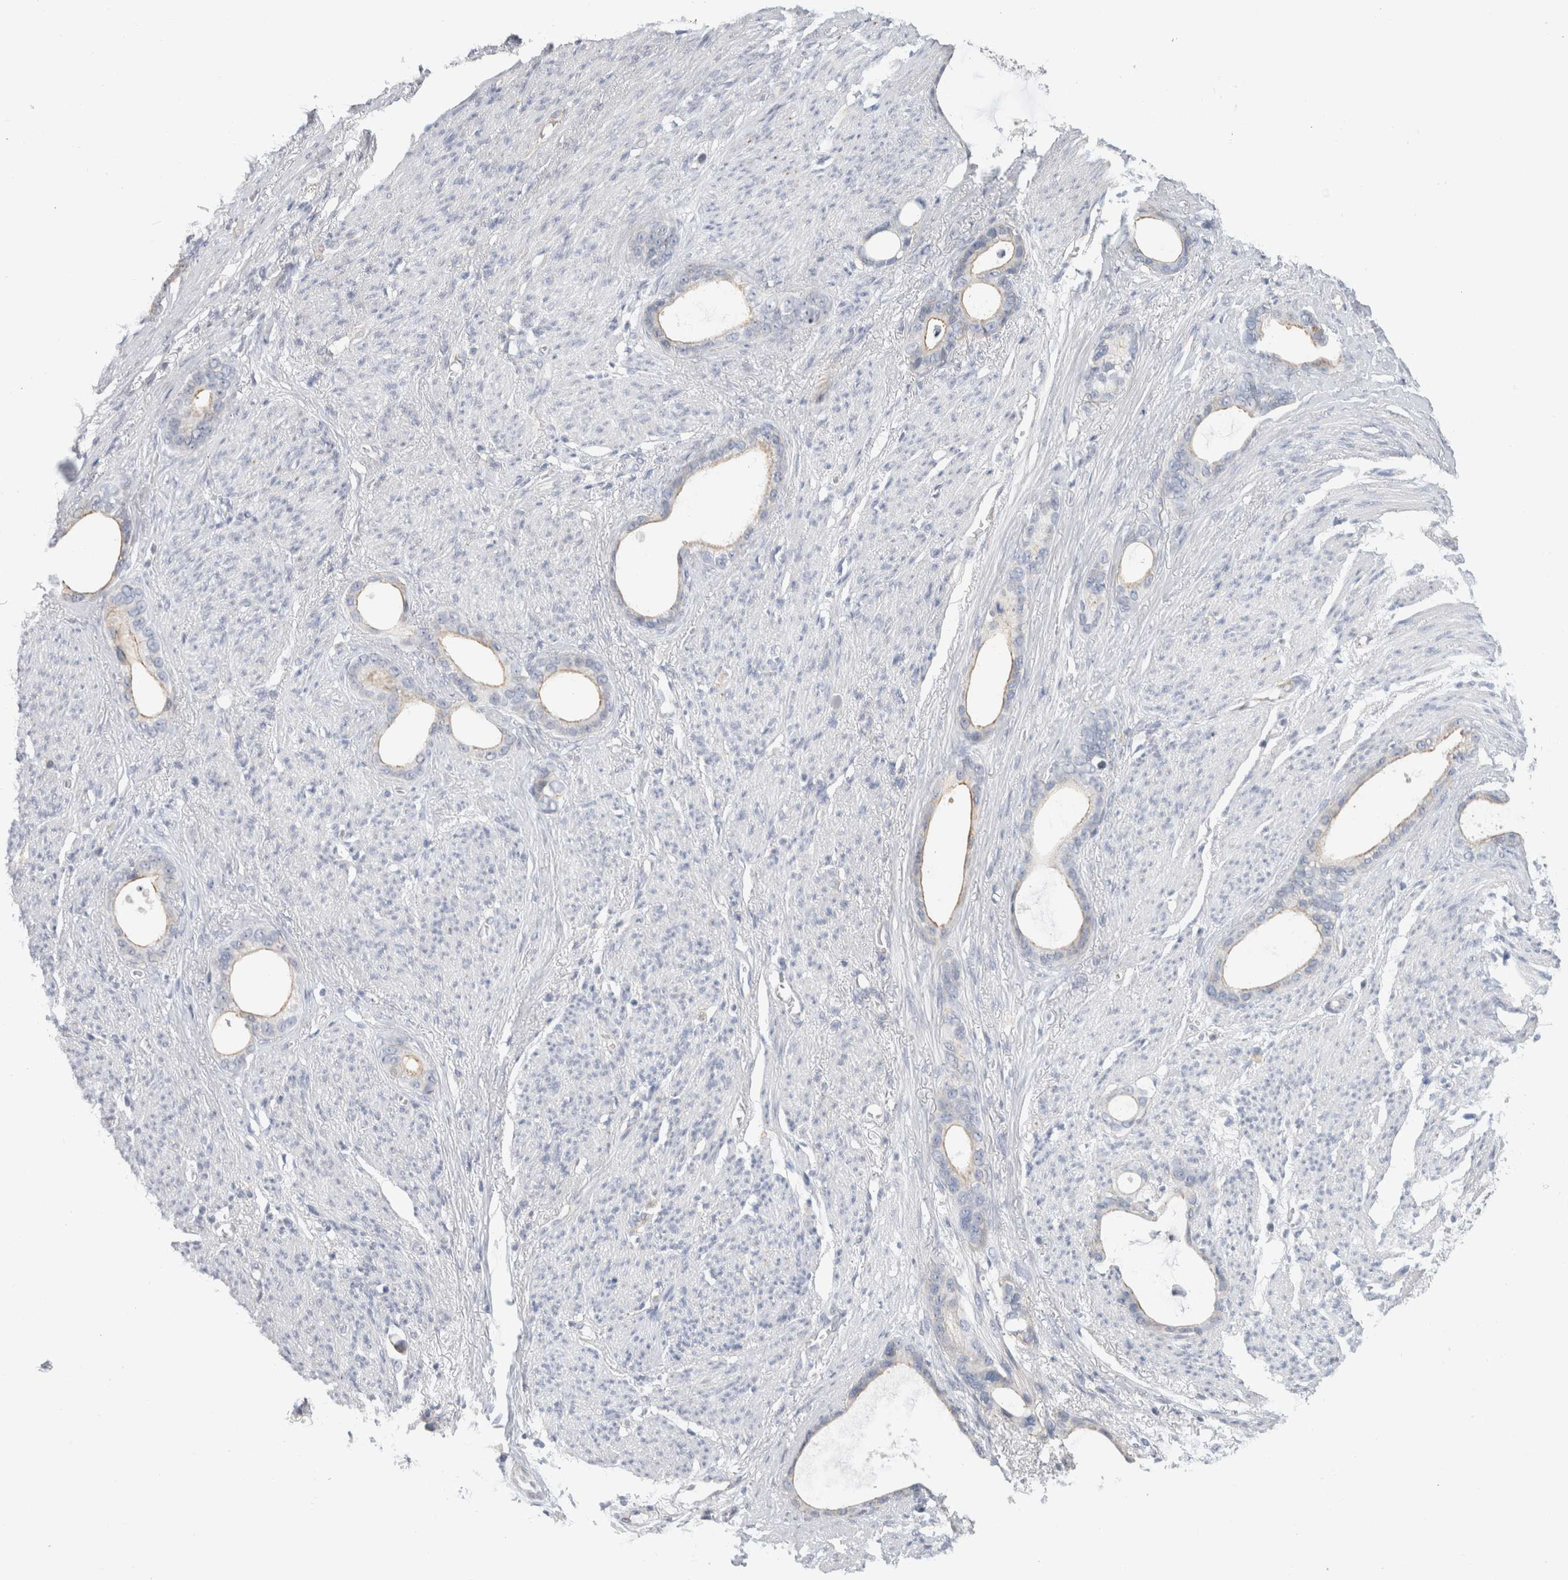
{"staining": {"intensity": "weak", "quantity": "25%-75%", "location": "cytoplasmic/membranous"}, "tissue": "stomach cancer", "cell_type": "Tumor cells", "image_type": "cancer", "snomed": [{"axis": "morphology", "description": "Adenocarcinoma, NOS"}, {"axis": "topography", "description": "Stomach"}], "caption": "Brown immunohistochemical staining in human adenocarcinoma (stomach) exhibits weak cytoplasmic/membranous staining in approximately 25%-75% of tumor cells.", "gene": "AFP", "patient": {"sex": "female", "age": 75}}